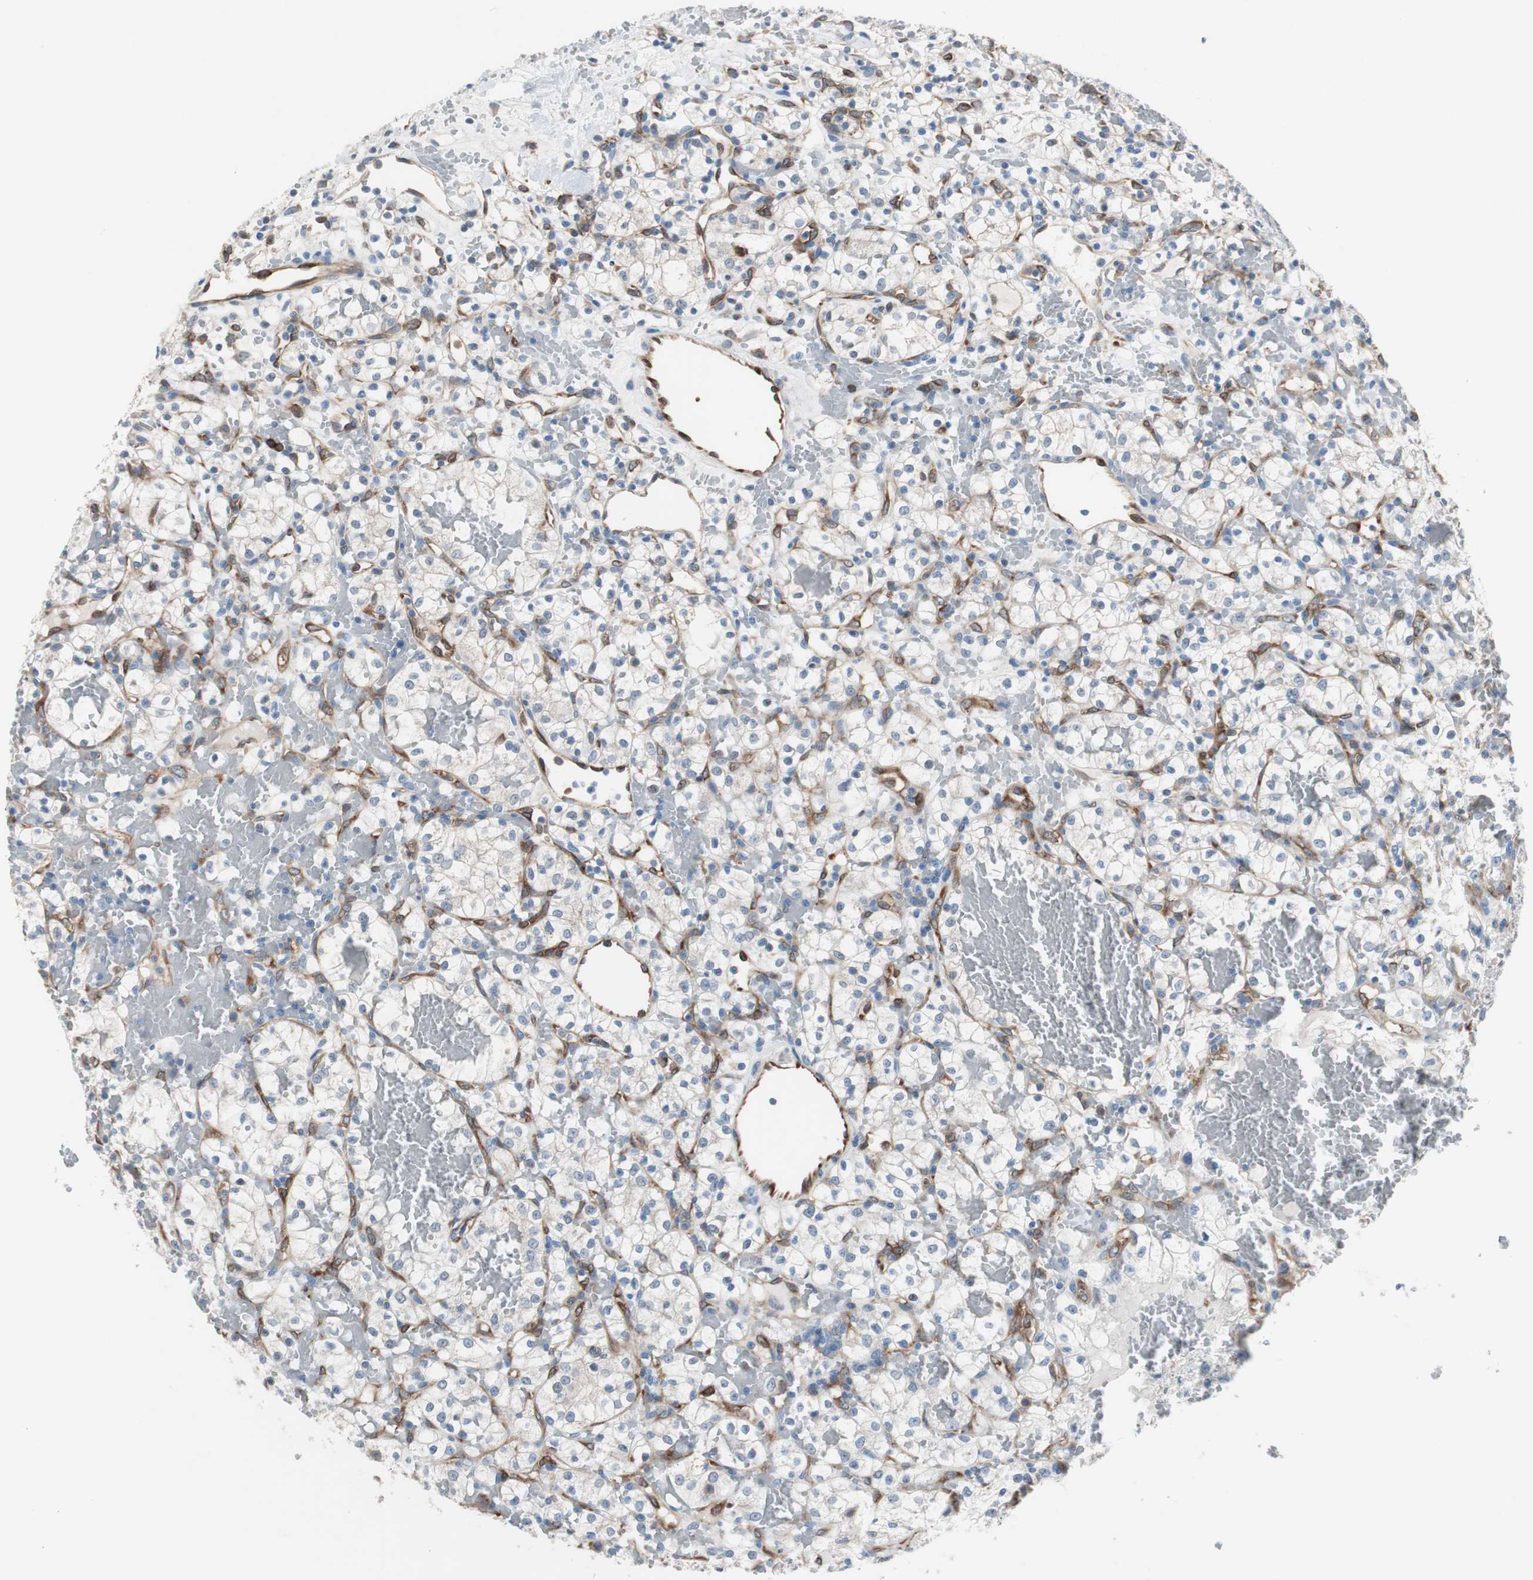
{"staining": {"intensity": "weak", "quantity": "25%-75%", "location": "cytoplasmic/membranous"}, "tissue": "renal cancer", "cell_type": "Tumor cells", "image_type": "cancer", "snomed": [{"axis": "morphology", "description": "Adenocarcinoma, NOS"}, {"axis": "topography", "description": "Kidney"}], "caption": "Protein analysis of adenocarcinoma (renal) tissue demonstrates weak cytoplasmic/membranous expression in about 25%-75% of tumor cells.", "gene": "SWAP70", "patient": {"sex": "female", "age": 60}}